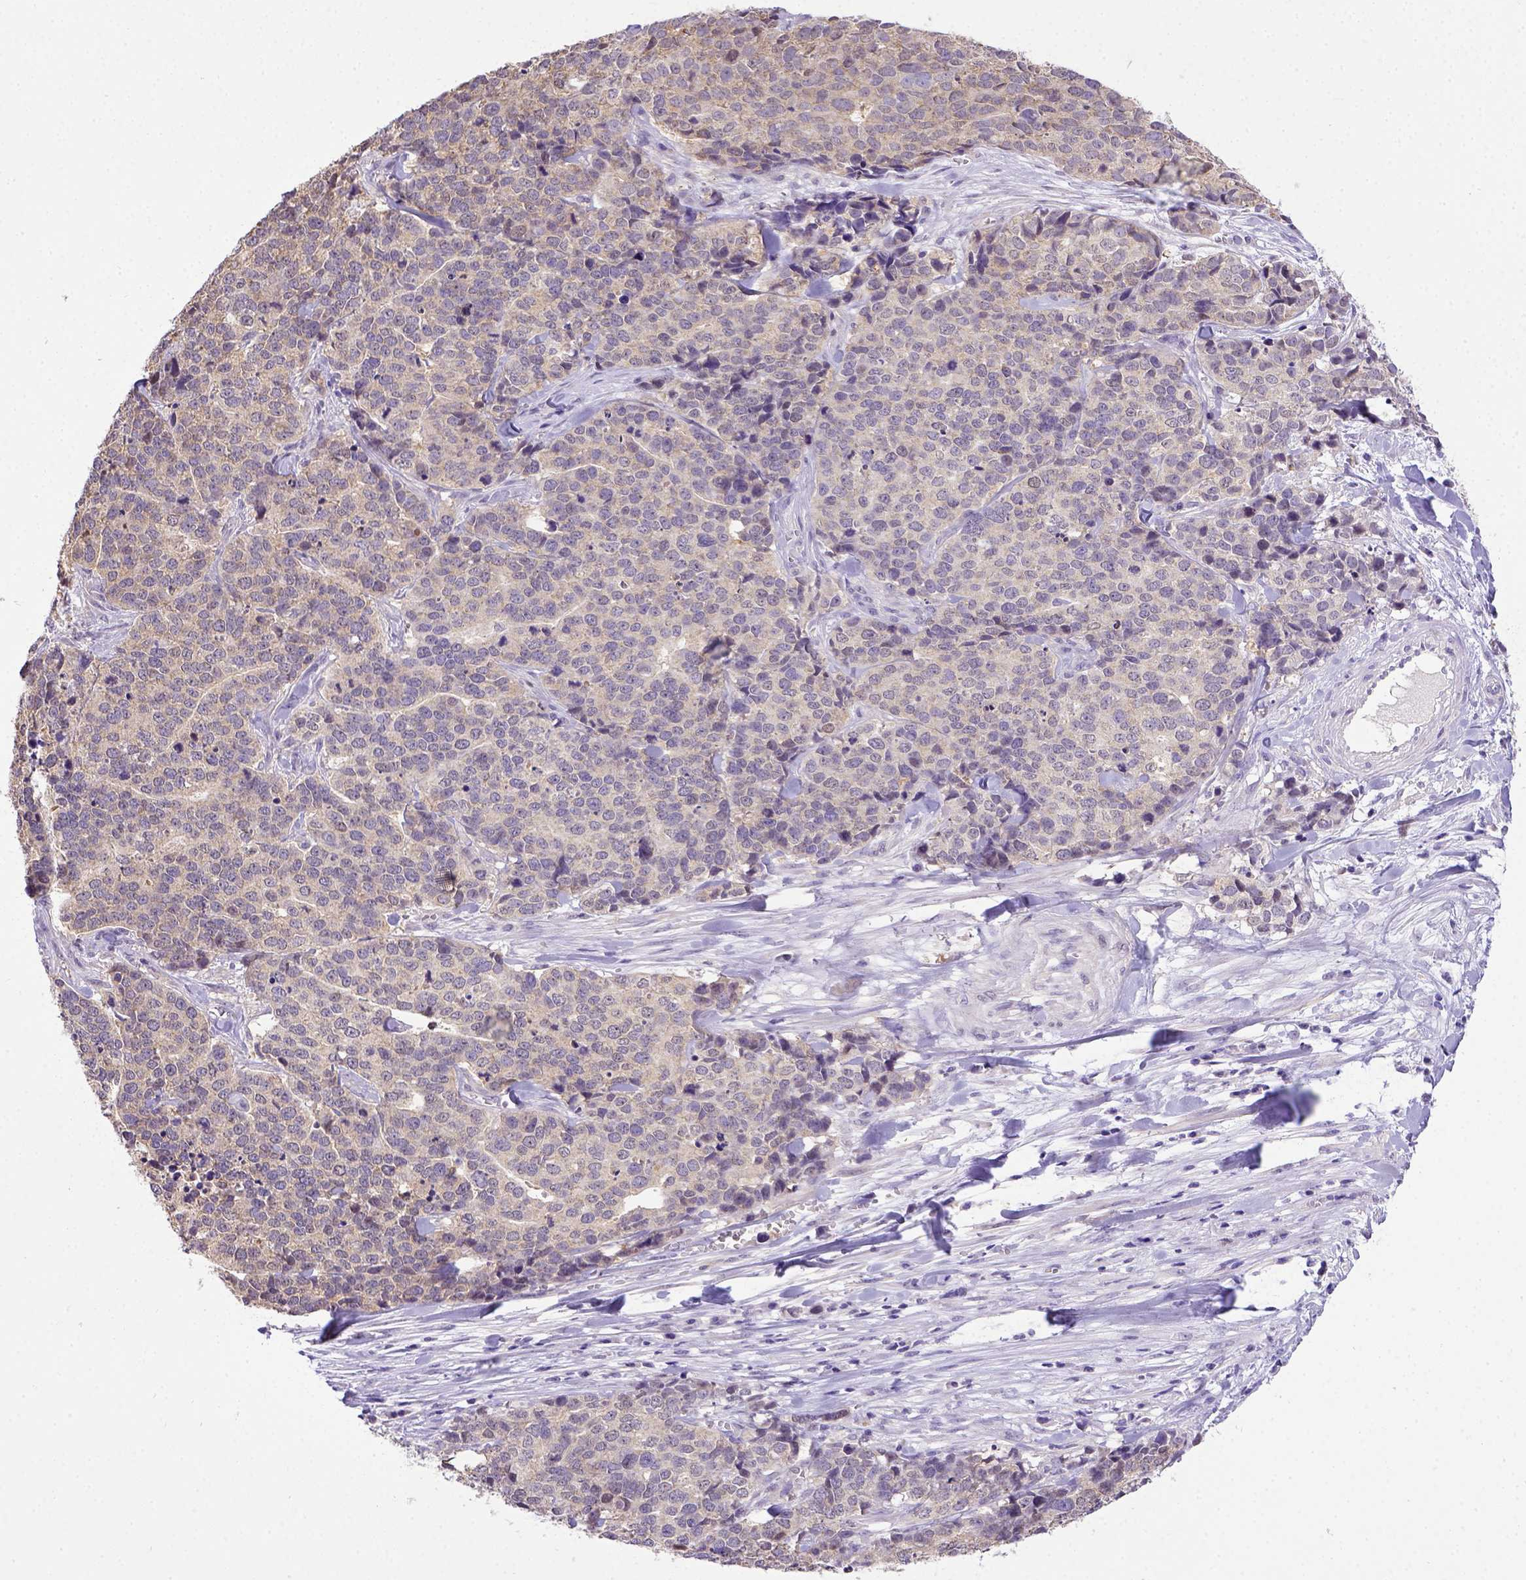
{"staining": {"intensity": "negative", "quantity": "none", "location": "none"}, "tissue": "ovarian cancer", "cell_type": "Tumor cells", "image_type": "cancer", "snomed": [{"axis": "morphology", "description": "Carcinoma, endometroid"}, {"axis": "topography", "description": "Ovary"}], "caption": "Immunohistochemical staining of endometroid carcinoma (ovarian) reveals no significant staining in tumor cells.", "gene": "BTN1A1", "patient": {"sex": "female", "age": 65}}